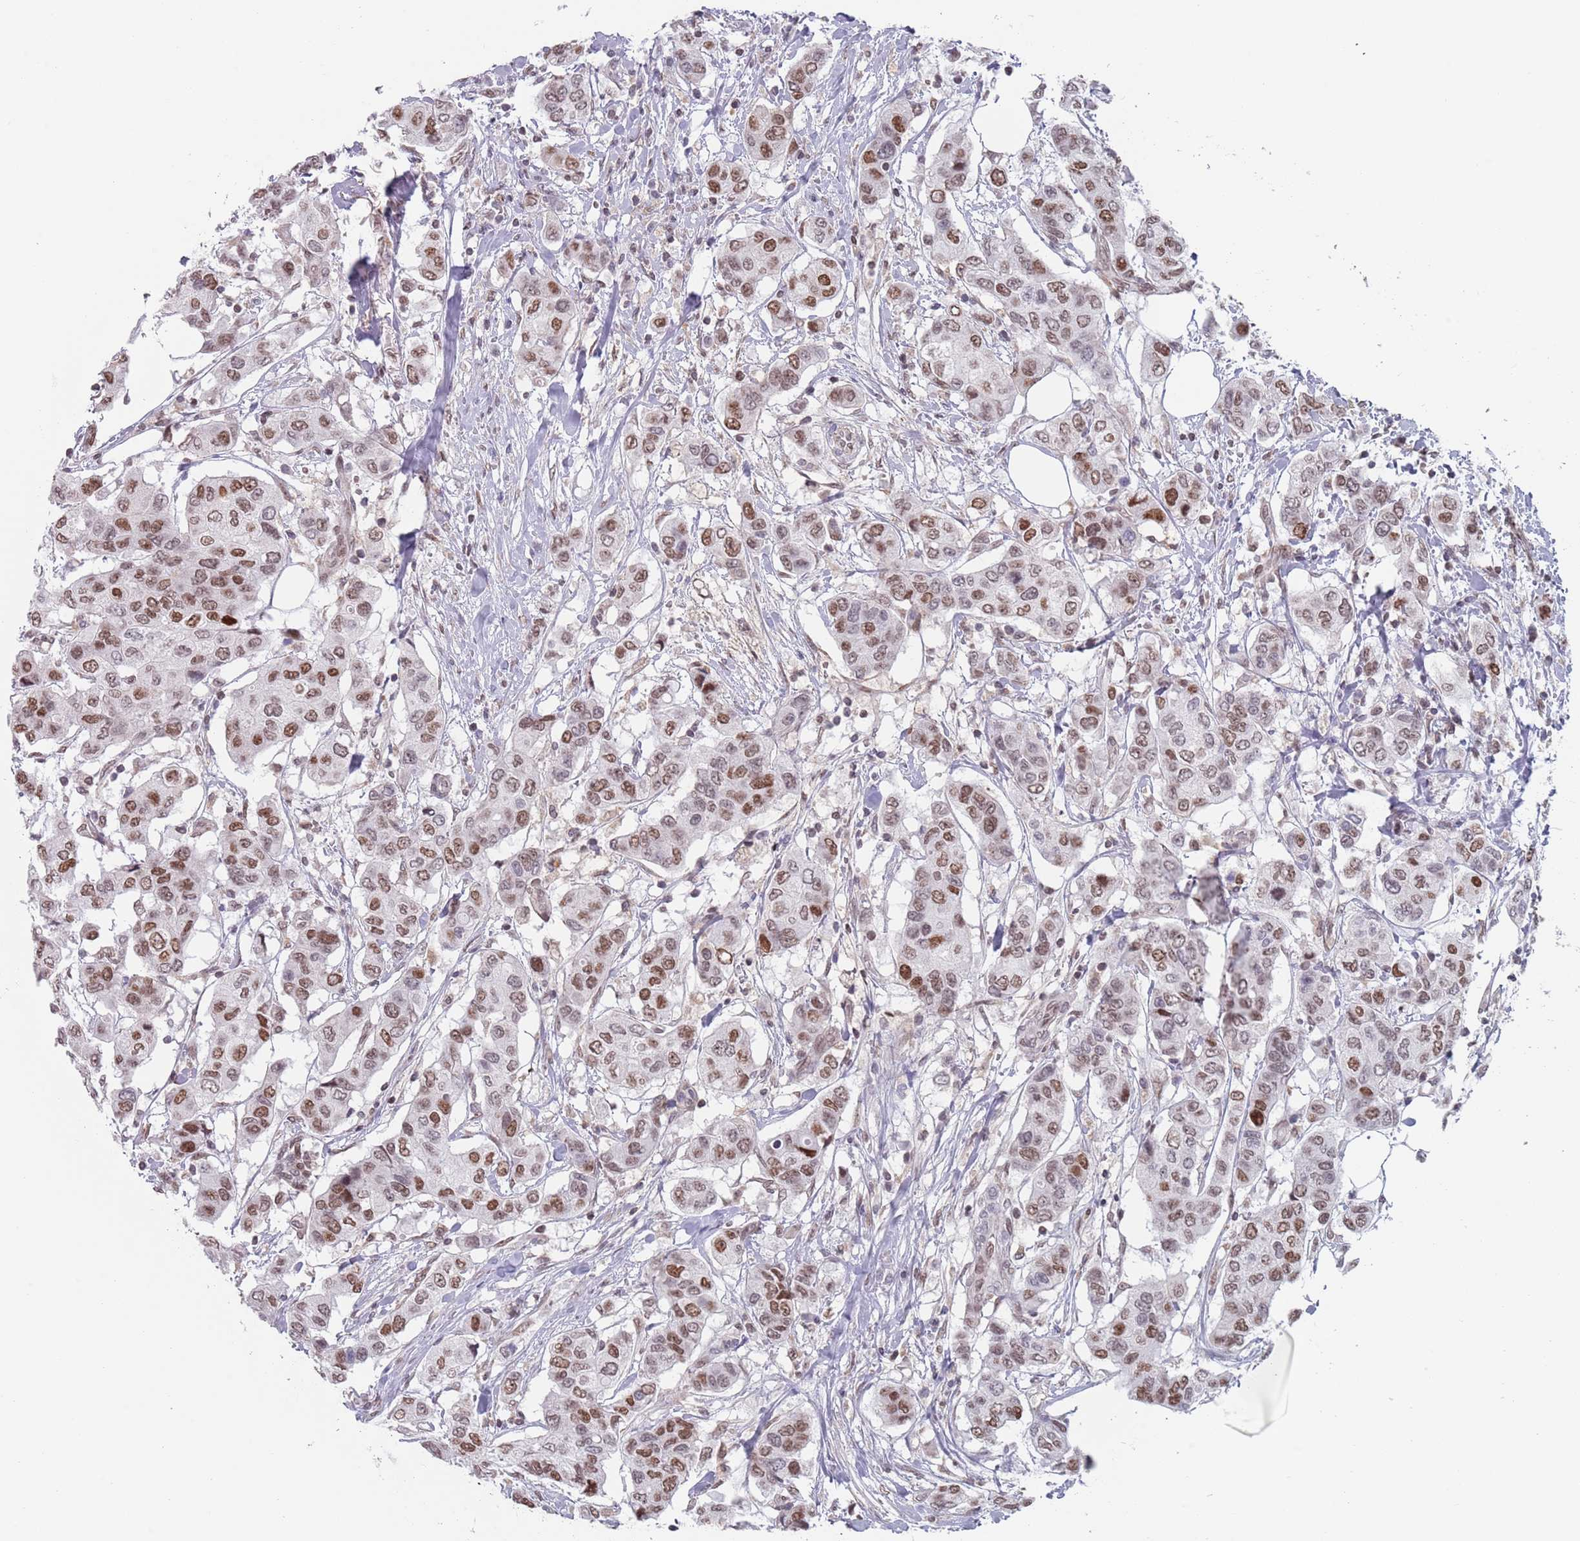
{"staining": {"intensity": "weak", "quantity": ">75%", "location": "nuclear"}, "tissue": "breast cancer", "cell_type": "Tumor cells", "image_type": "cancer", "snomed": [{"axis": "morphology", "description": "Lobular carcinoma"}, {"axis": "topography", "description": "Breast"}], "caption": "This is a micrograph of immunohistochemistry staining of lobular carcinoma (breast), which shows weak positivity in the nuclear of tumor cells.", "gene": "MFSD12", "patient": {"sex": "female", "age": 51}}